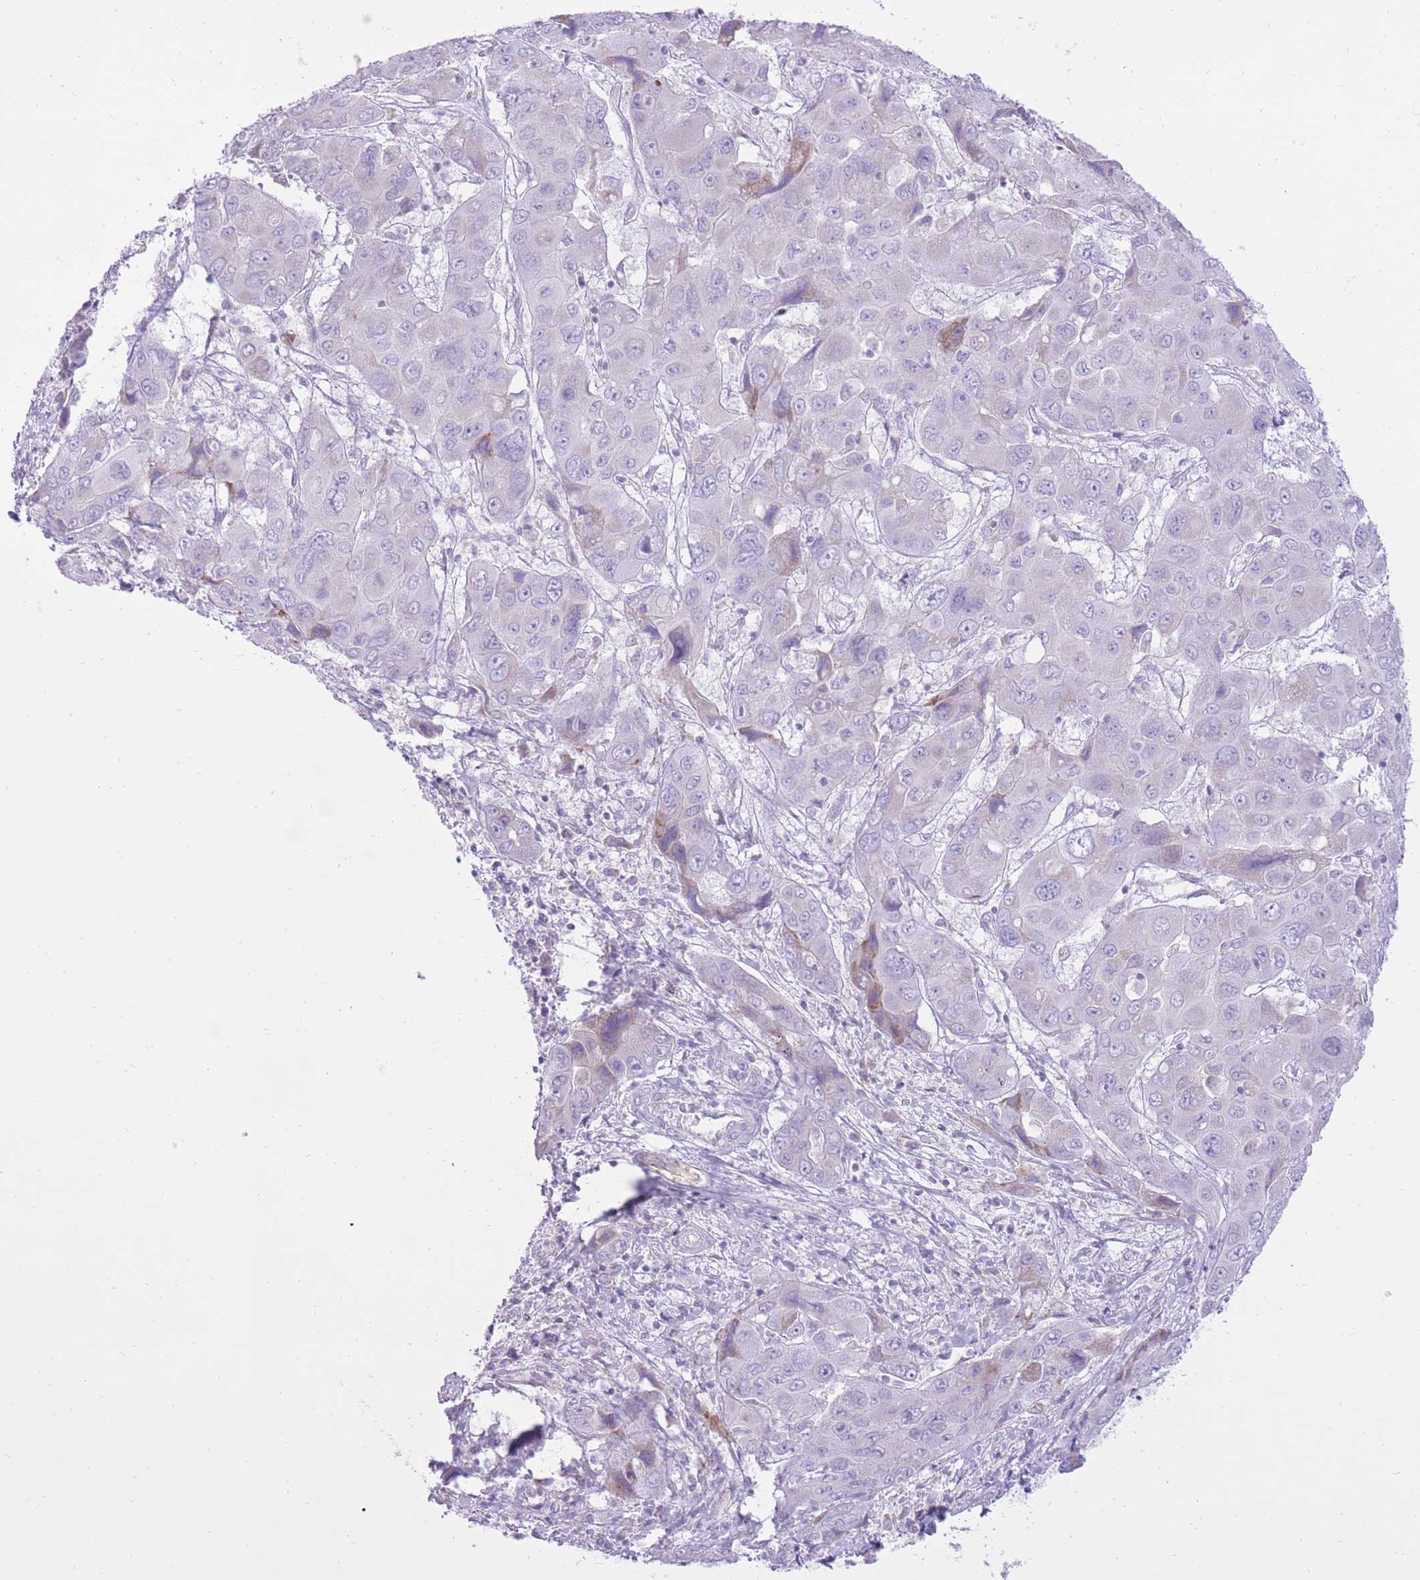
{"staining": {"intensity": "negative", "quantity": "none", "location": "none"}, "tissue": "liver cancer", "cell_type": "Tumor cells", "image_type": "cancer", "snomed": [{"axis": "morphology", "description": "Cholangiocarcinoma"}, {"axis": "topography", "description": "Liver"}], "caption": "Tumor cells are negative for brown protein staining in liver cholangiocarcinoma. (DAB (3,3'-diaminobenzidine) immunohistochemistry (IHC), high magnification).", "gene": "SLC4A4", "patient": {"sex": "male", "age": 67}}